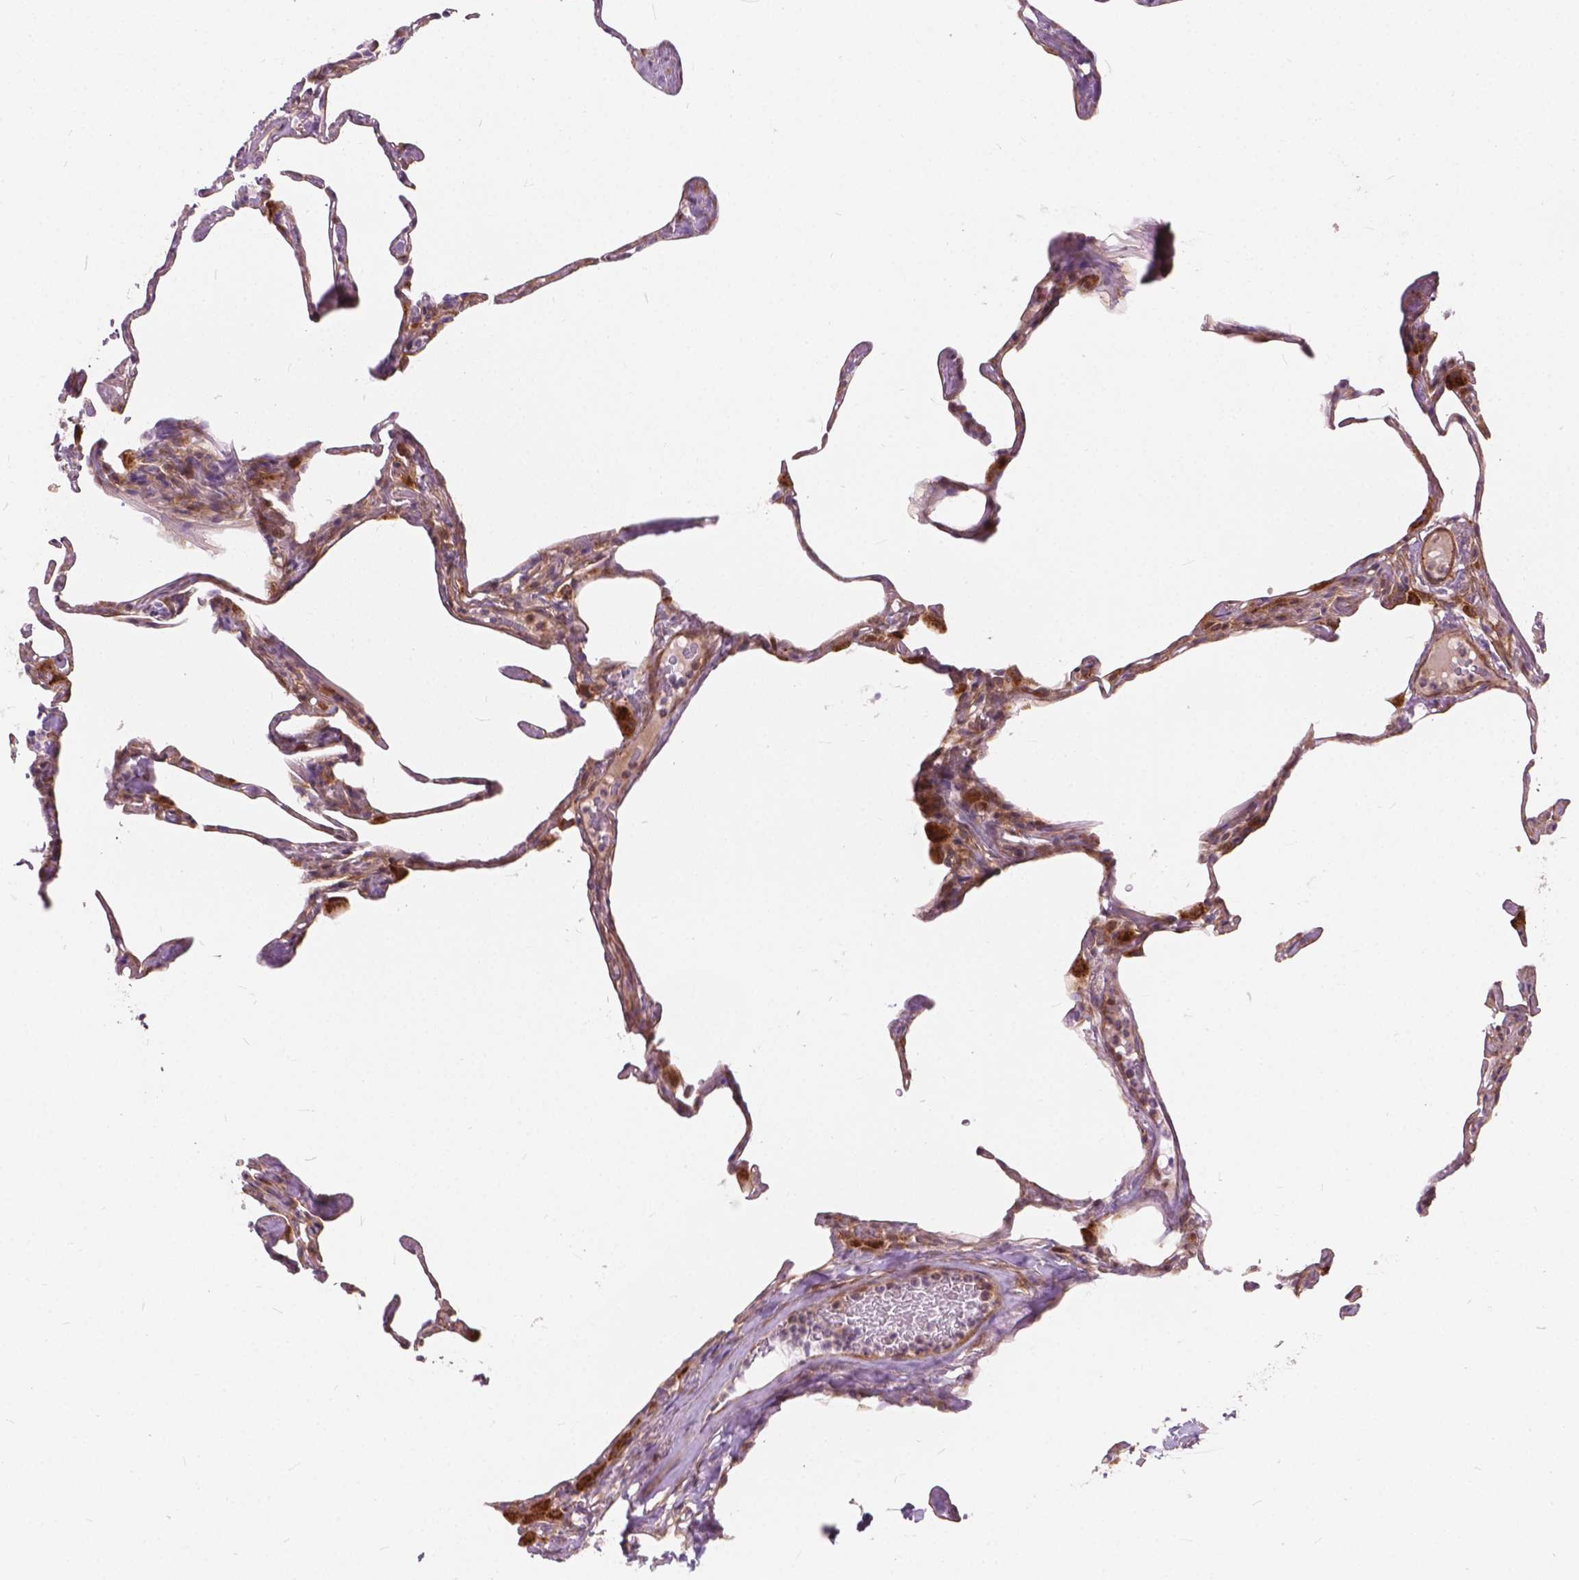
{"staining": {"intensity": "moderate", "quantity": "<25%", "location": "cytoplasmic/membranous"}, "tissue": "lung", "cell_type": "Alveolar cells", "image_type": "normal", "snomed": [{"axis": "morphology", "description": "Normal tissue, NOS"}, {"axis": "topography", "description": "Lung"}], "caption": "DAB (3,3'-diaminobenzidine) immunohistochemical staining of unremarkable human lung exhibits moderate cytoplasmic/membranous protein expression in approximately <25% of alveolar cells.", "gene": "MORN1", "patient": {"sex": "male", "age": 65}}